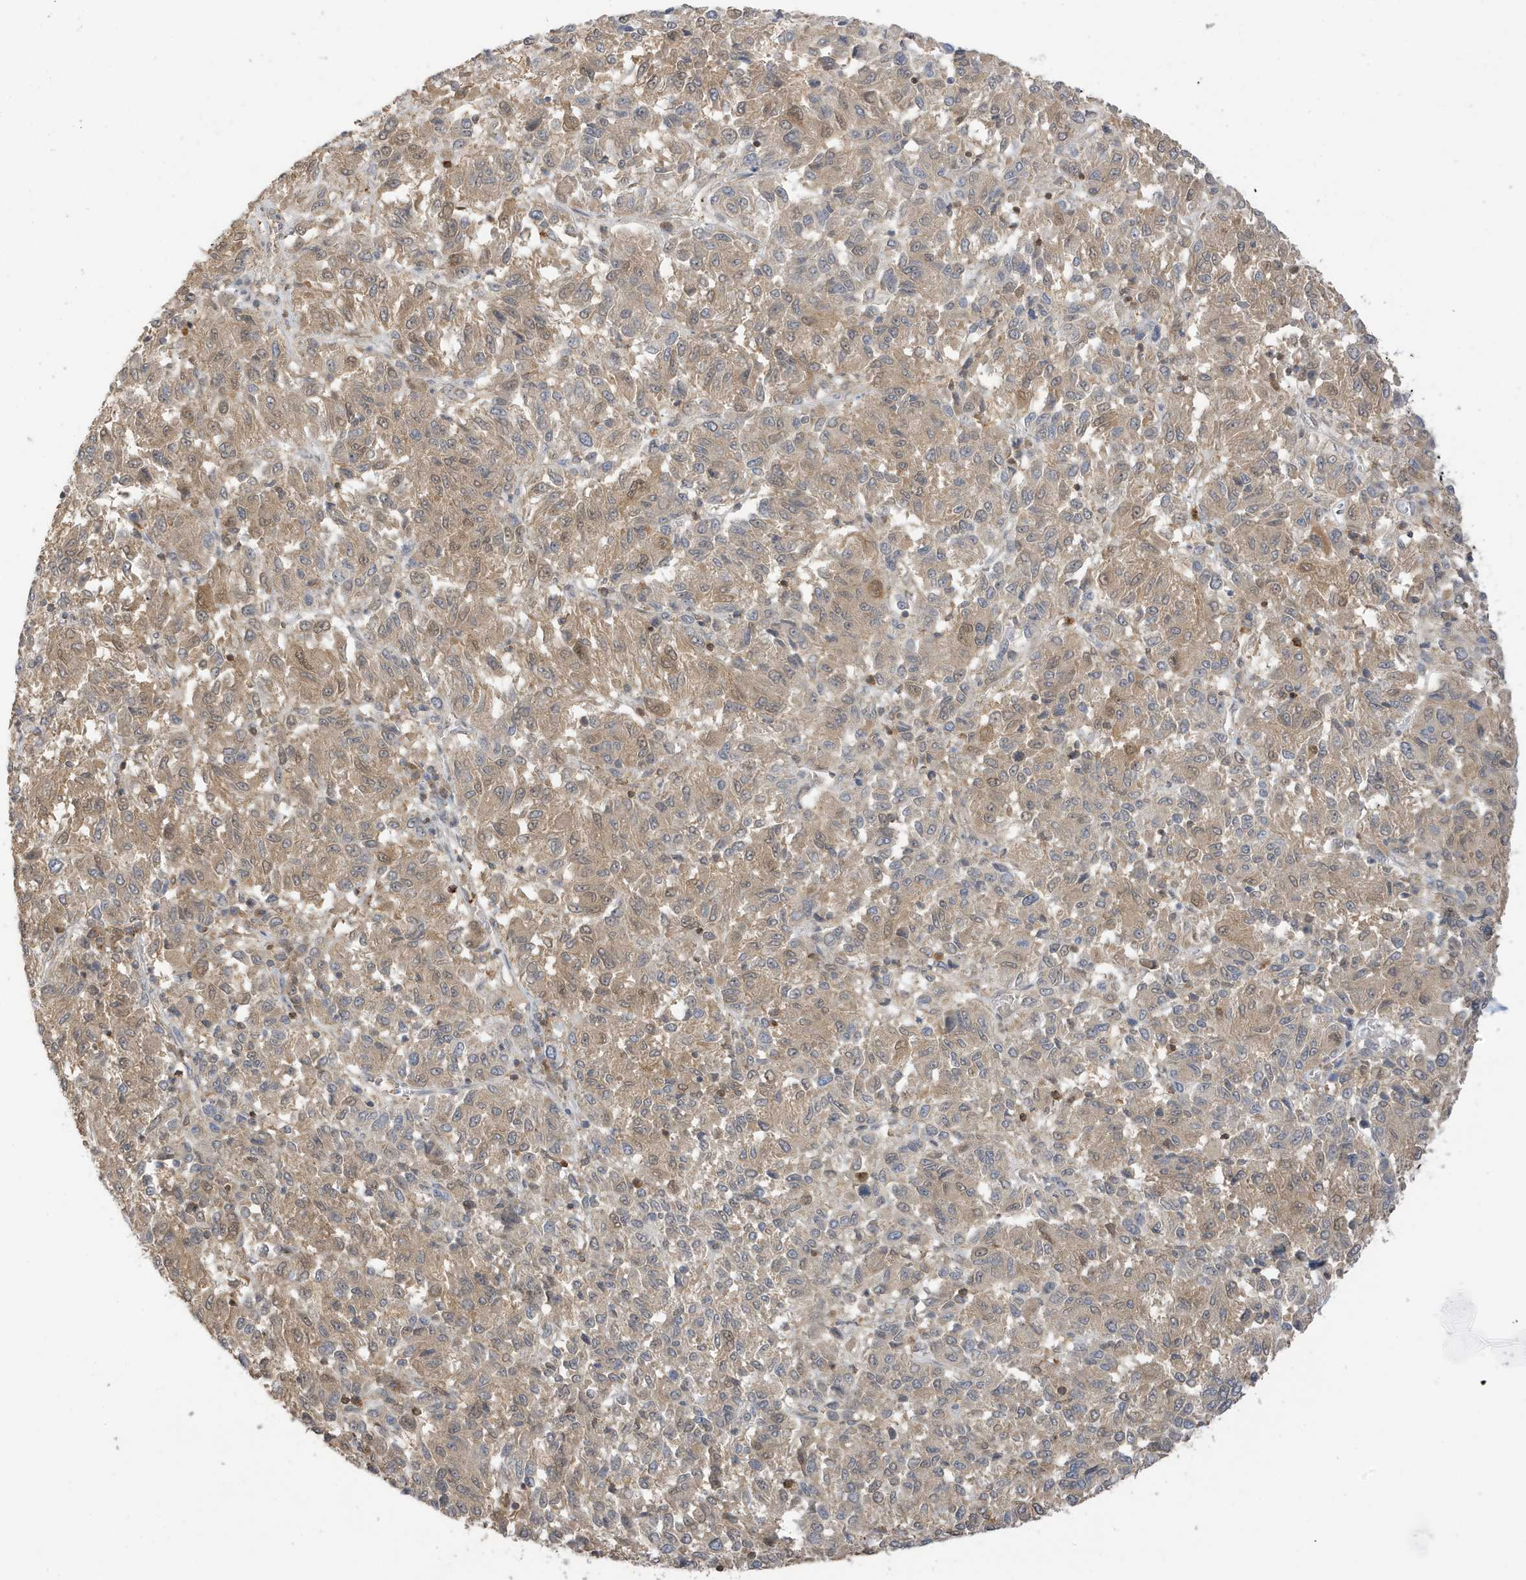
{"staining": {"intensity": "weak", "quantity": ">75%", "location": "cytoplasmic/membranous"}, "tissue": "melanoma", "cell_type": "Tumor cells", "image_type": "cancer", "snomed": [{"axis": "morphology", "description": "Malignant melanoma, Metastatic site"}, {"axis": "topography", "description": "Lung"}], "caption": "DAB (3,3'-diaminobenzidine) immunohistochemical staining of malignant melanoma (metastatic site) reveals weak cytoplasmic/membranous protein staining in about >75% of tumor cells.", "gene": "TAB3", "patient": {"sex": "male", "age": 64}}